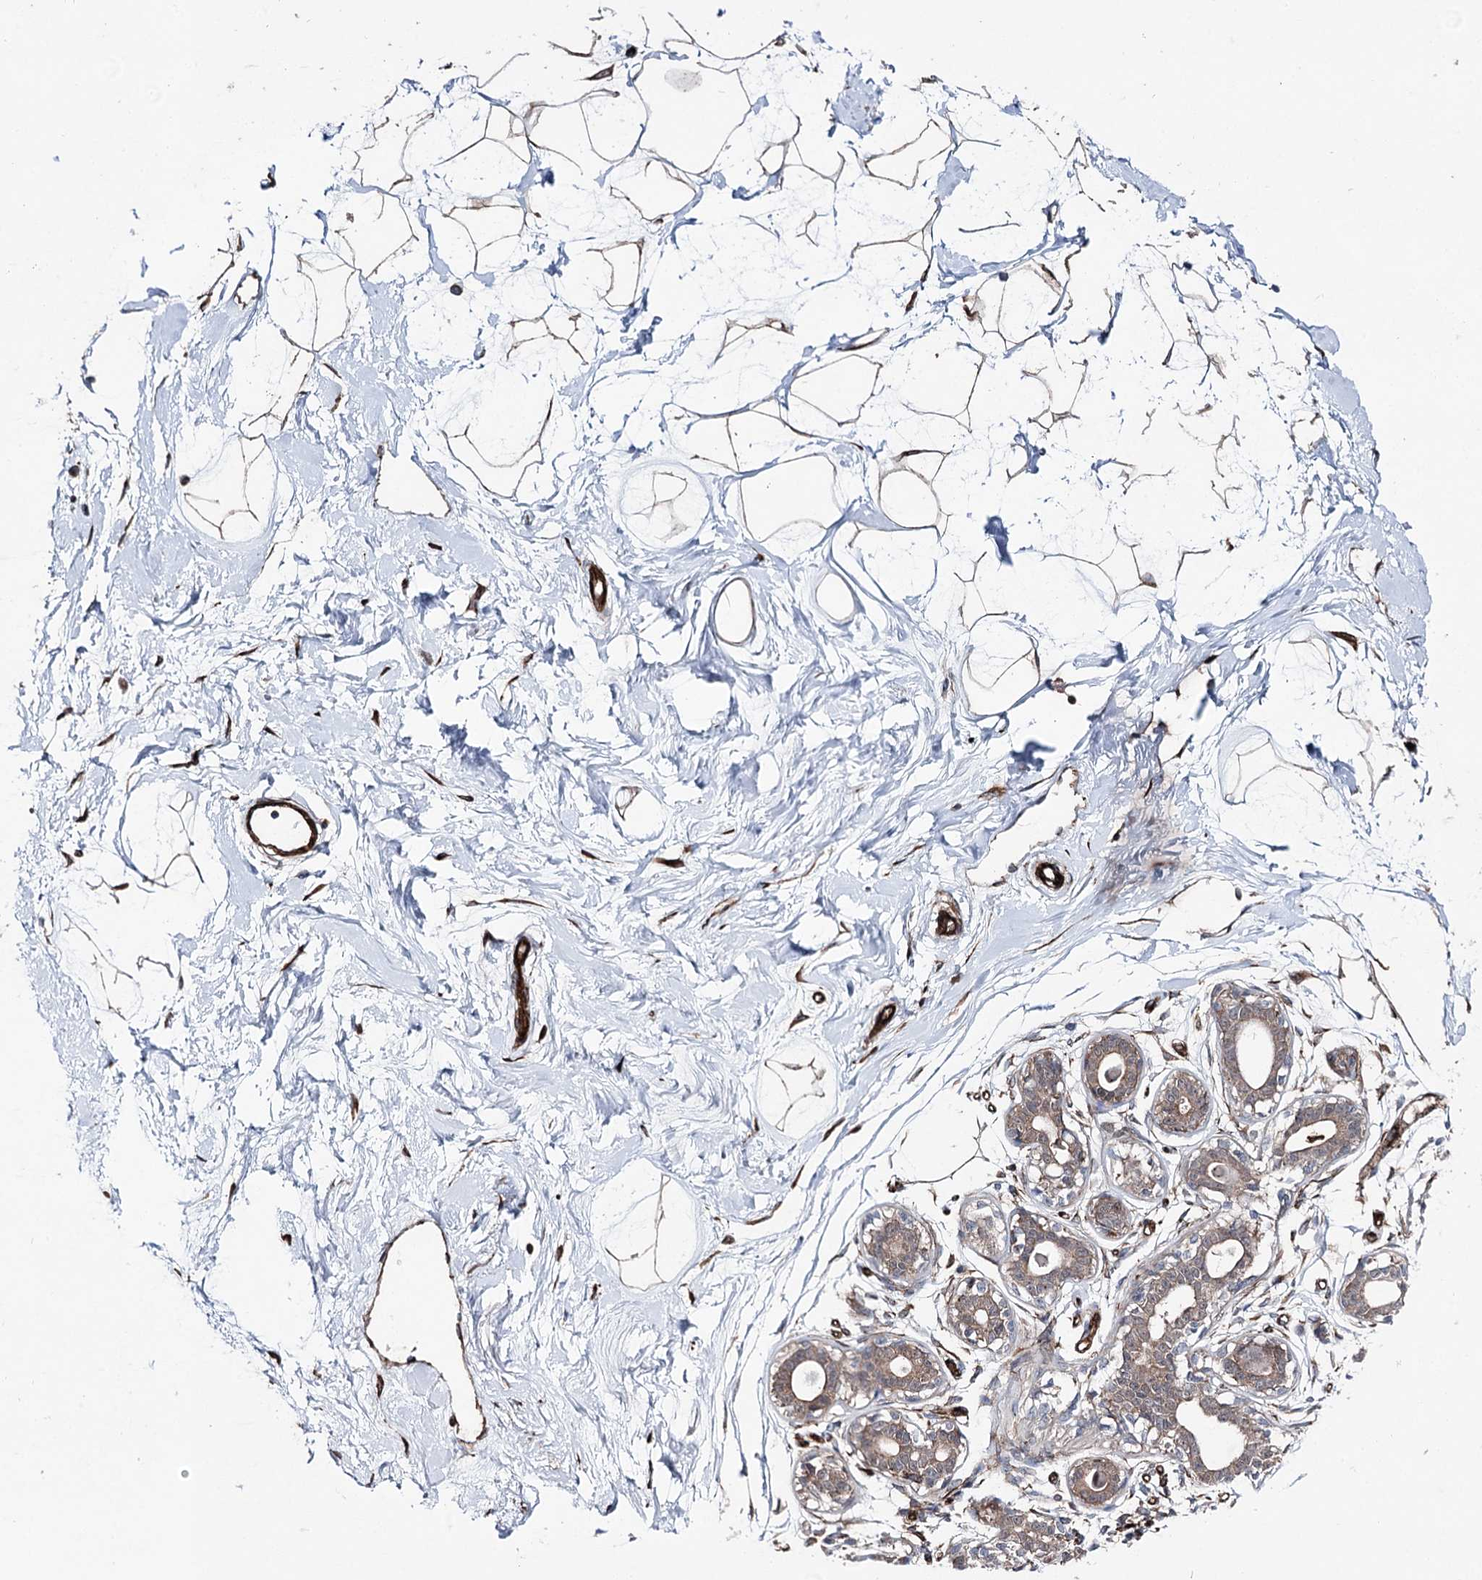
{"staining": {"intensity": "weak", "quantity": "<25%", "location": "cytoplasmic/membranous"}, "tissue": "breast", "cell_type": "Adipocytes", "image_type": "normal", "snomed": [{"axis": "morphology", "description": "Normal tissue, NOS"}, {"axis": "topography", "description": "Breast"}], "caption": "This is an immunohistochemistry histopathology image of unremarkable breast. There is no positivity in adipocytes.", "gene": "MIB1", "patient": {"sex": "female", "age": 45}}